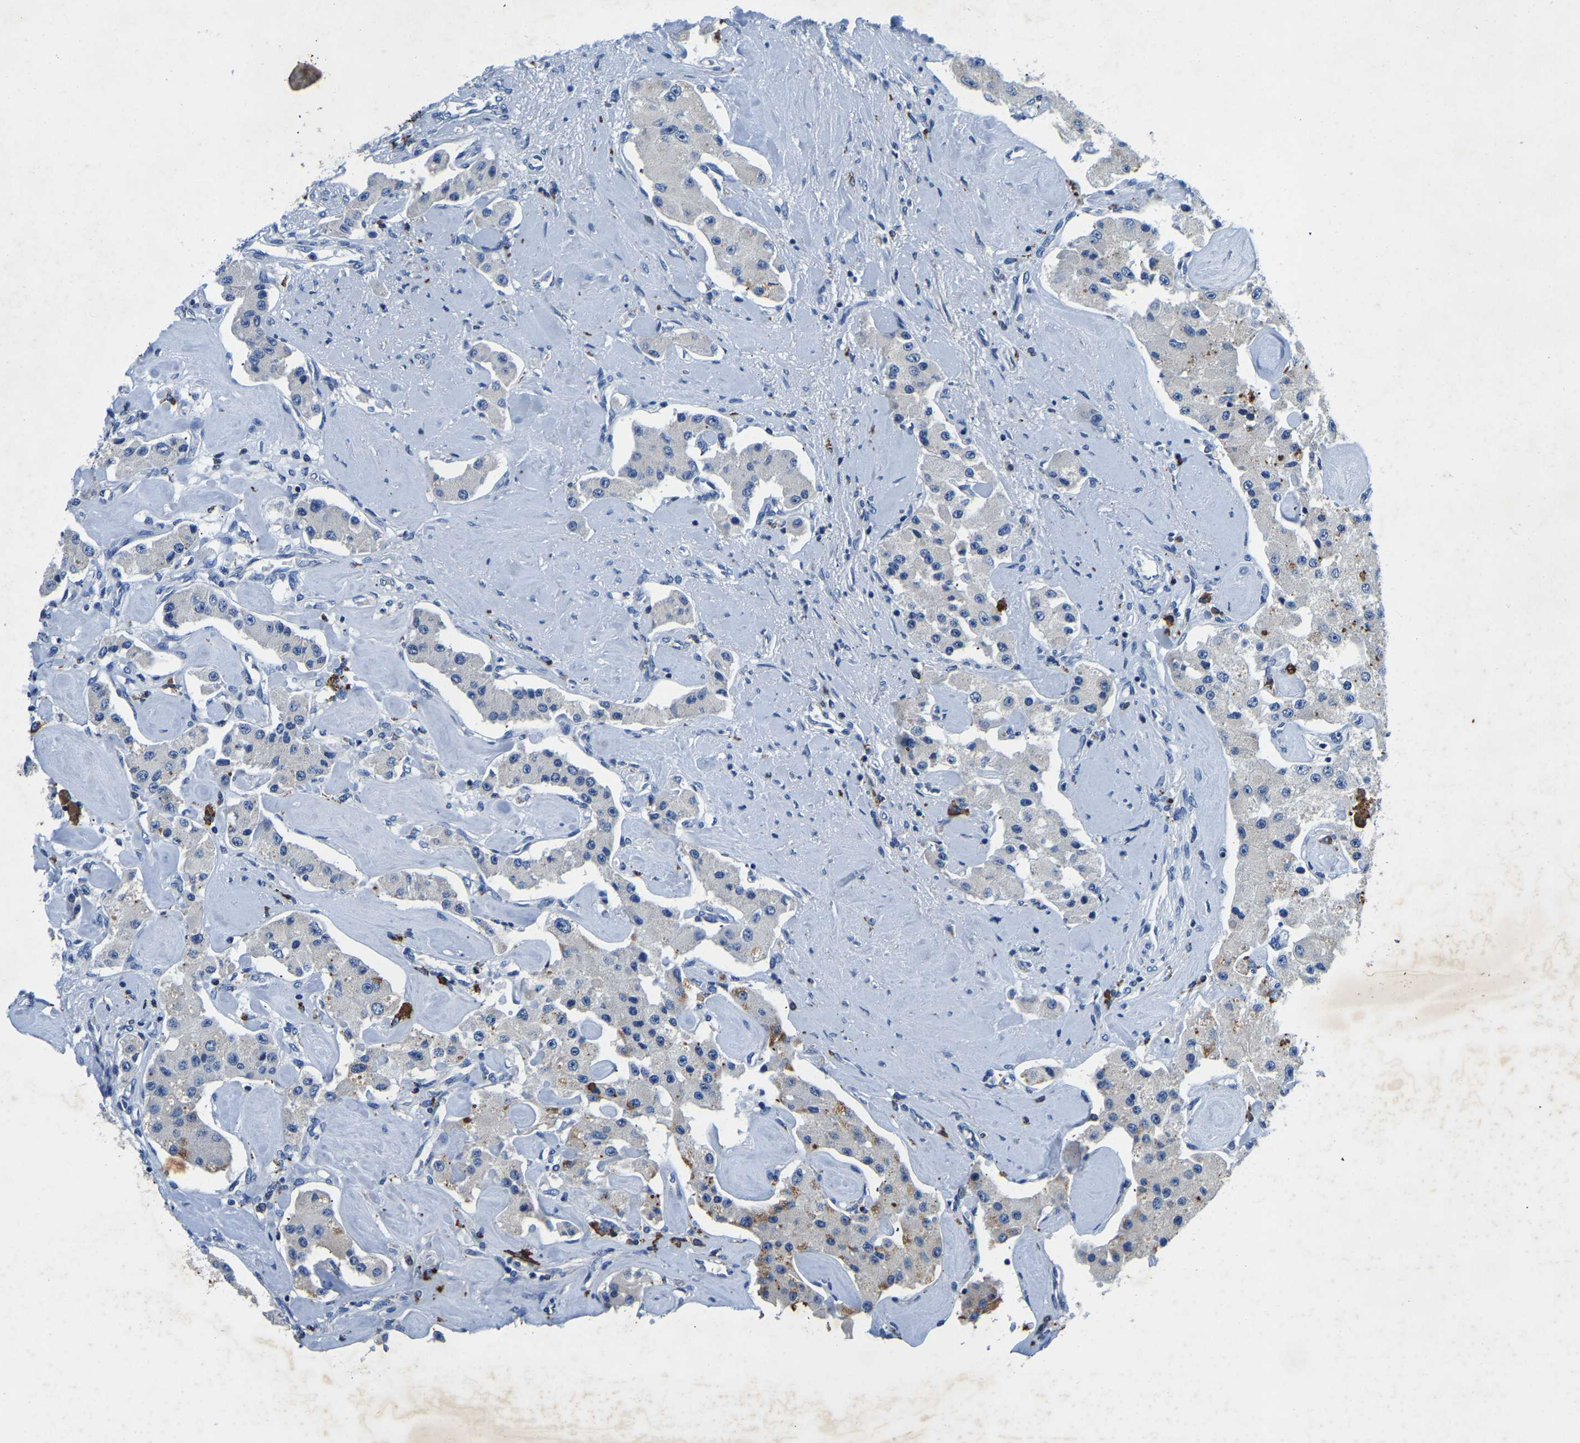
{"staining": {"intensity": "negative", "quantity": "none", "location": "none"}, "tissue": "carcinoid", "cell_type": "Tumor cells", "image_type": "cancer", "snomed": [{"axis": "morphology", "description": "Carcinoid, malignant, NOS"}, {"axis": "topography", "description": "Pancreas"}], "caption": "IHC micrograph of human carcinoid (malignant) stained for a protein (brown), which shows no expression in tumor cells. (DAB immunohistochemistry (IHC), high magnification).", "gene": "UBN2", "patient": {"sex": "male", "age": 41}}